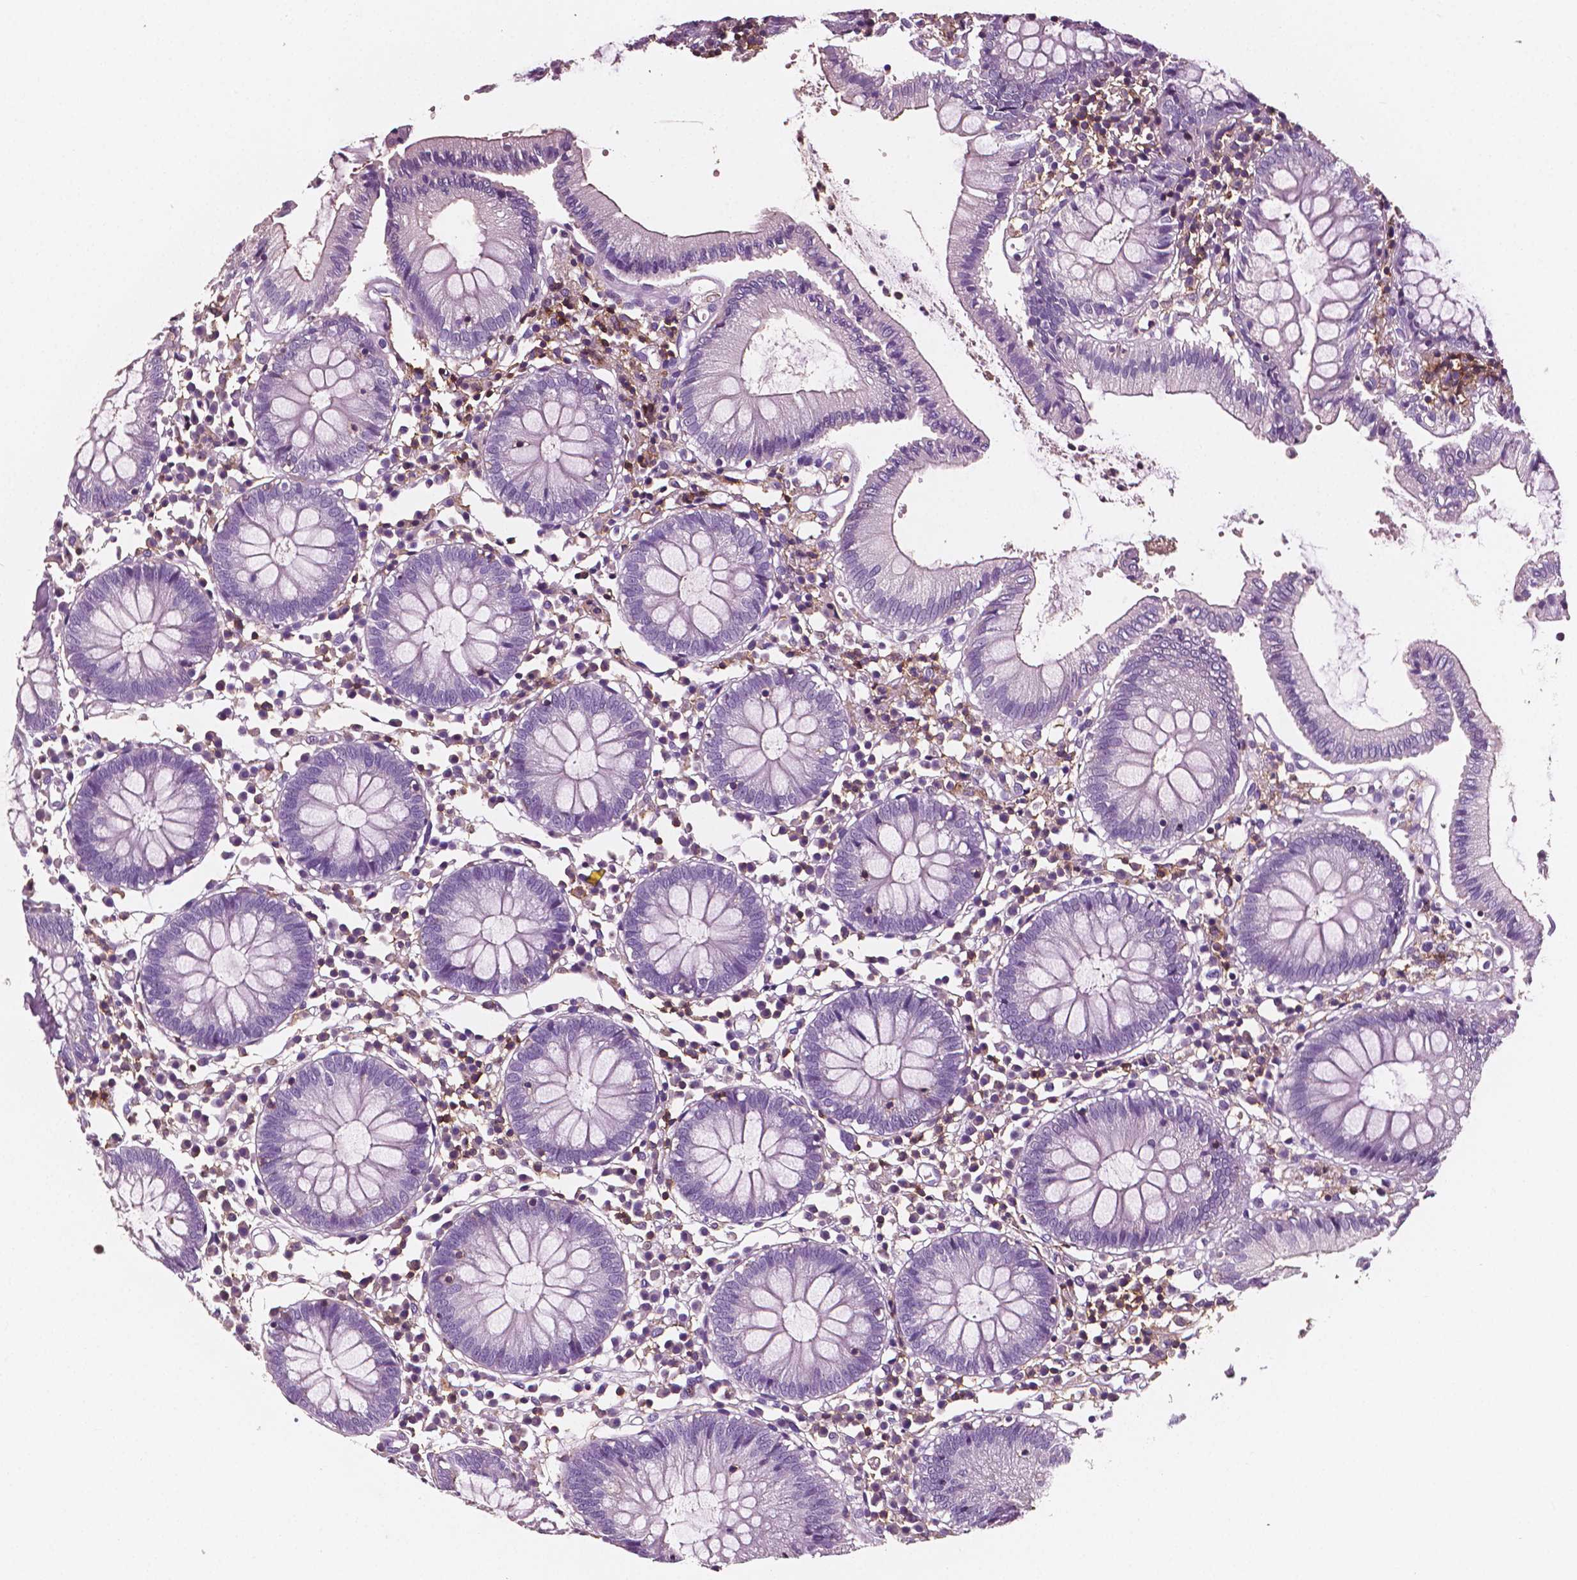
{"staining": {"intensity": "negative", "quantity": "none", "location": "none"}, "tissue": "colon", "cell_type": "Endothelial cells", "image_type": "normal", "snomed": [{"axis": "morphology", "description": "Normal tissue, NOS"}, {"axis": "morphology", "description": "Adenocarcinoma, NOS"}, {"axis": "topography", "description": "Colon"}], "caption": "This micrograph is of normal colon stained with immunohistochemistry to label a protein in brown with the nuclei are counter-stained blue. There is no positivity in endothelial cells. Brightfield microscopy of immunohistochemistry (IHC) stained with DAB (3,3'-diaminobenzidine) (brown) and hematoxylin (blue), captured at high magnification.", "gene": "PTPRC", "patient": {"sex": "male", "age": 83}}